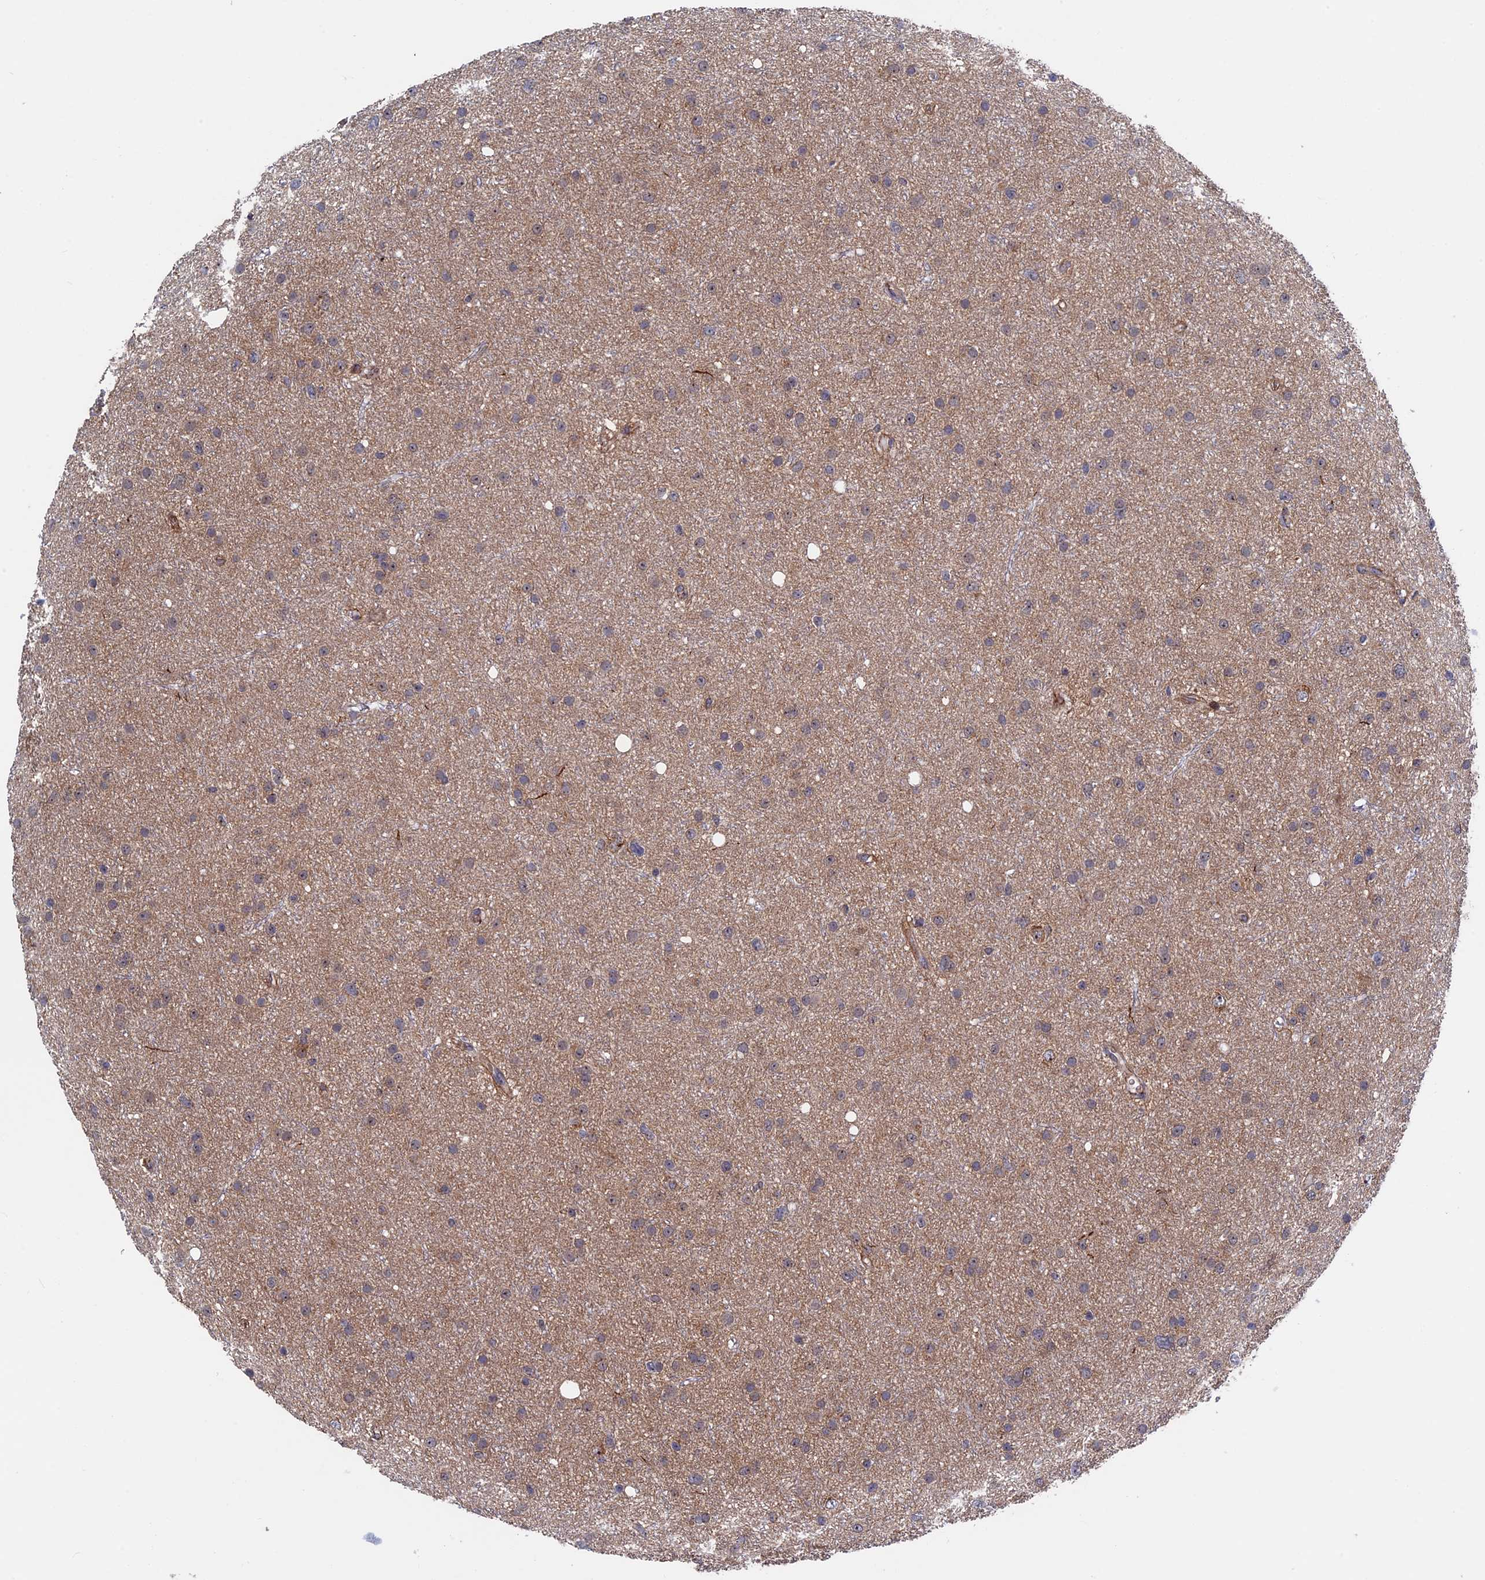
{"staining": {"intensity": "weak", "quantity": "<25%", "location": "cytoplasmic/membranous"}, "tissue": "glioma", "cell_type": "Tumor cells", "image_type": "cancer", "snomed": [{"axis": "morphology", "description": "Glioma, malignant, Low grade"}, {"axis": "topography", "description": "Cerebral cortex"}], "caption": "Immunohistochemistry (IHC) photomicrograph of neoplastic tissue: human glioma stained with DAB (3,3'-diaminobenzidine) reveals no significant protein staining in tumor cells.", "gene": "EXOSC9", "patient": {"sex": "female", "age": 39}}